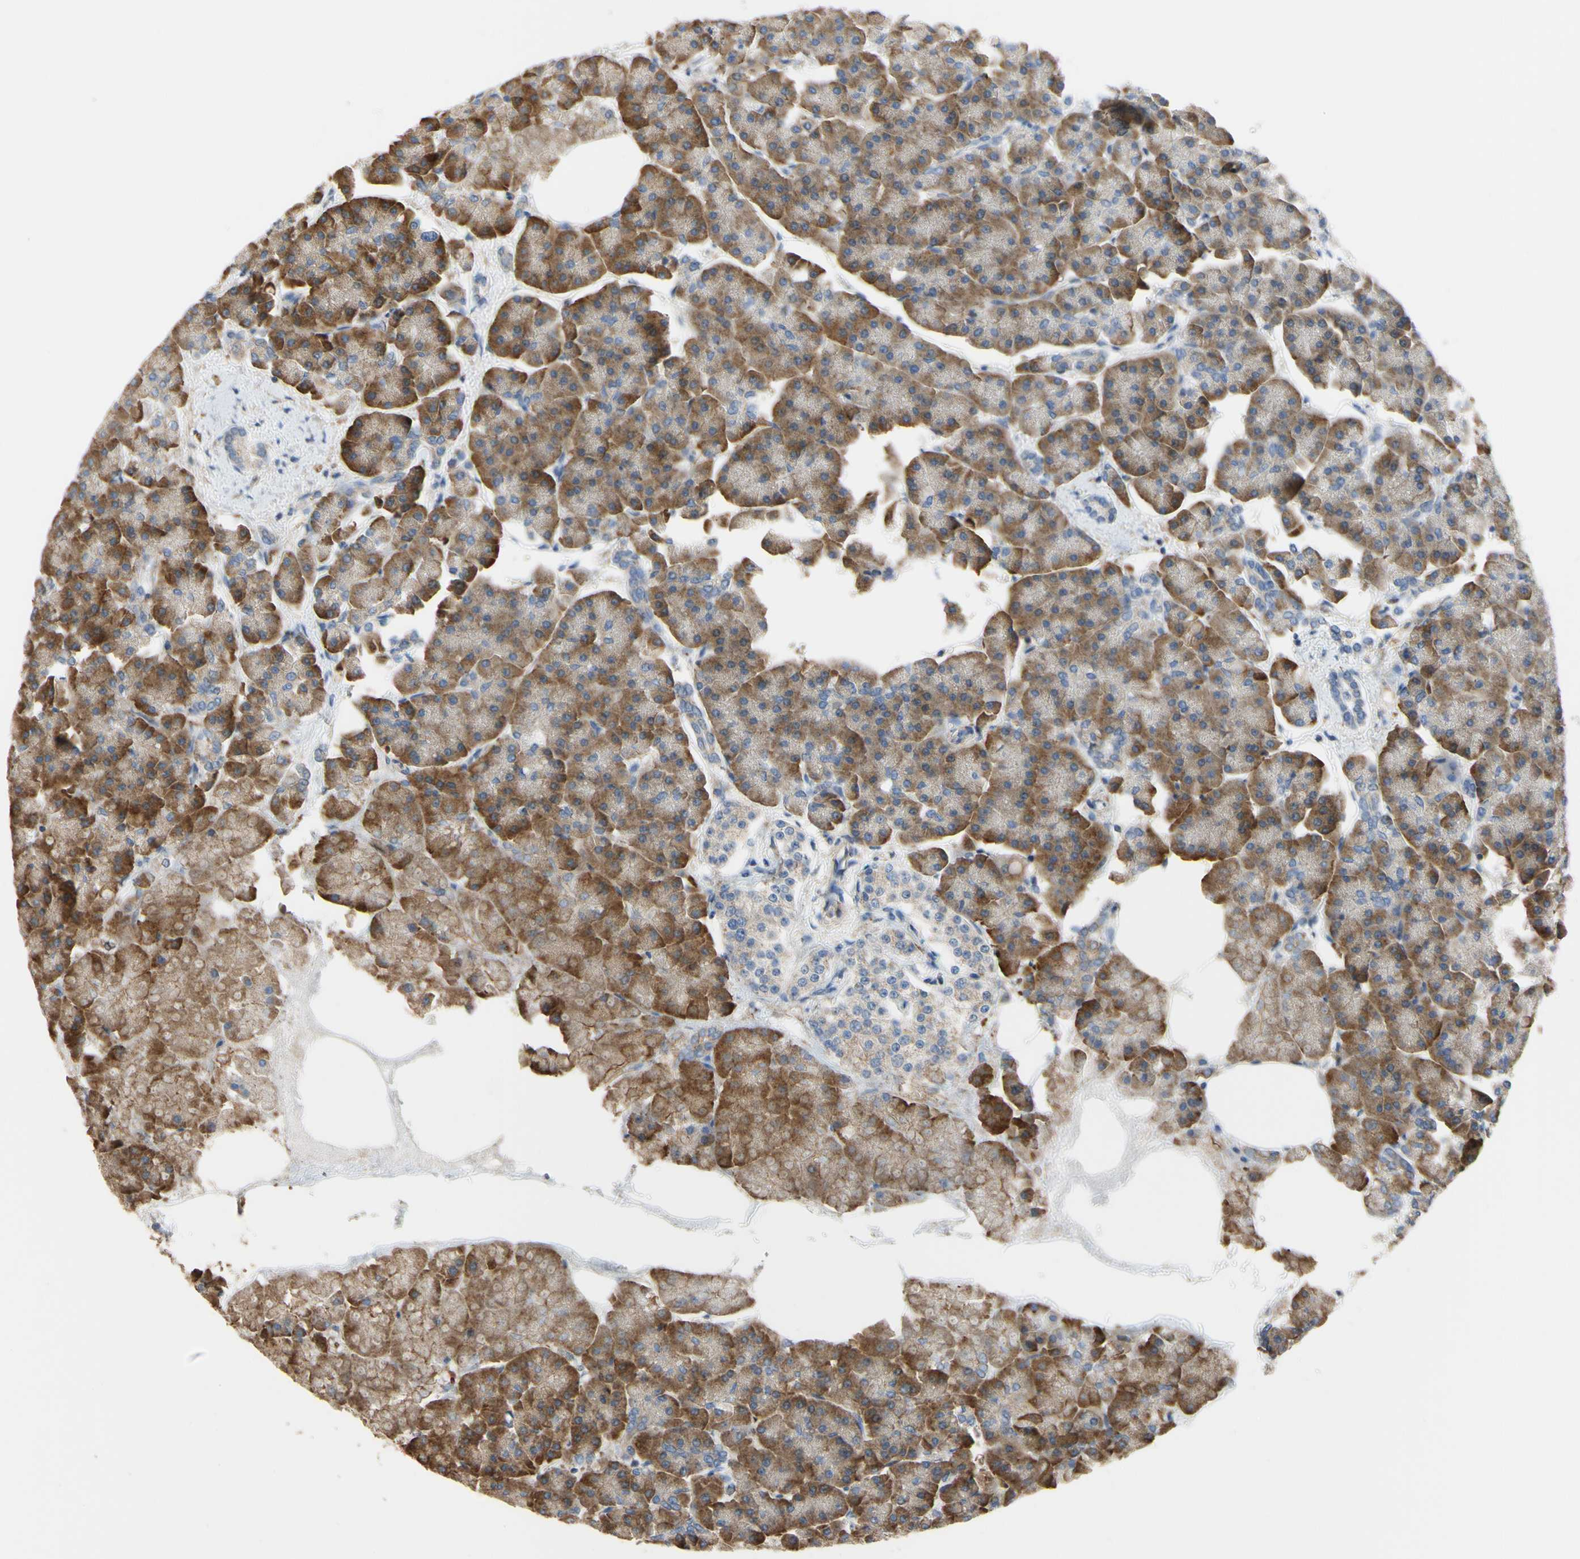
{"staining": {"intensity": "moderate", "quantity": ">75%", "location": "cytoplasmic/membranous"}, "tissue": "pancreas", "cell_type": "Exocrine glandular cells", "image_type": "normal", "snomed": [{"axis": "morphology", "description": "Normal tissue, NOS"}, {"axis": "topography", "description": "Pancreas"}], "caption": "Unremarkable pancreas reveals moderate cytoplasmic/membranous staining in about >75% of exocrine glandular cells Using DAB (brown) and hematoxylin (blue) stains, captured at high magnification using brightfield microscopy..", "gene": "BECN1", "patient": {"sex": "female", "age": 70}}